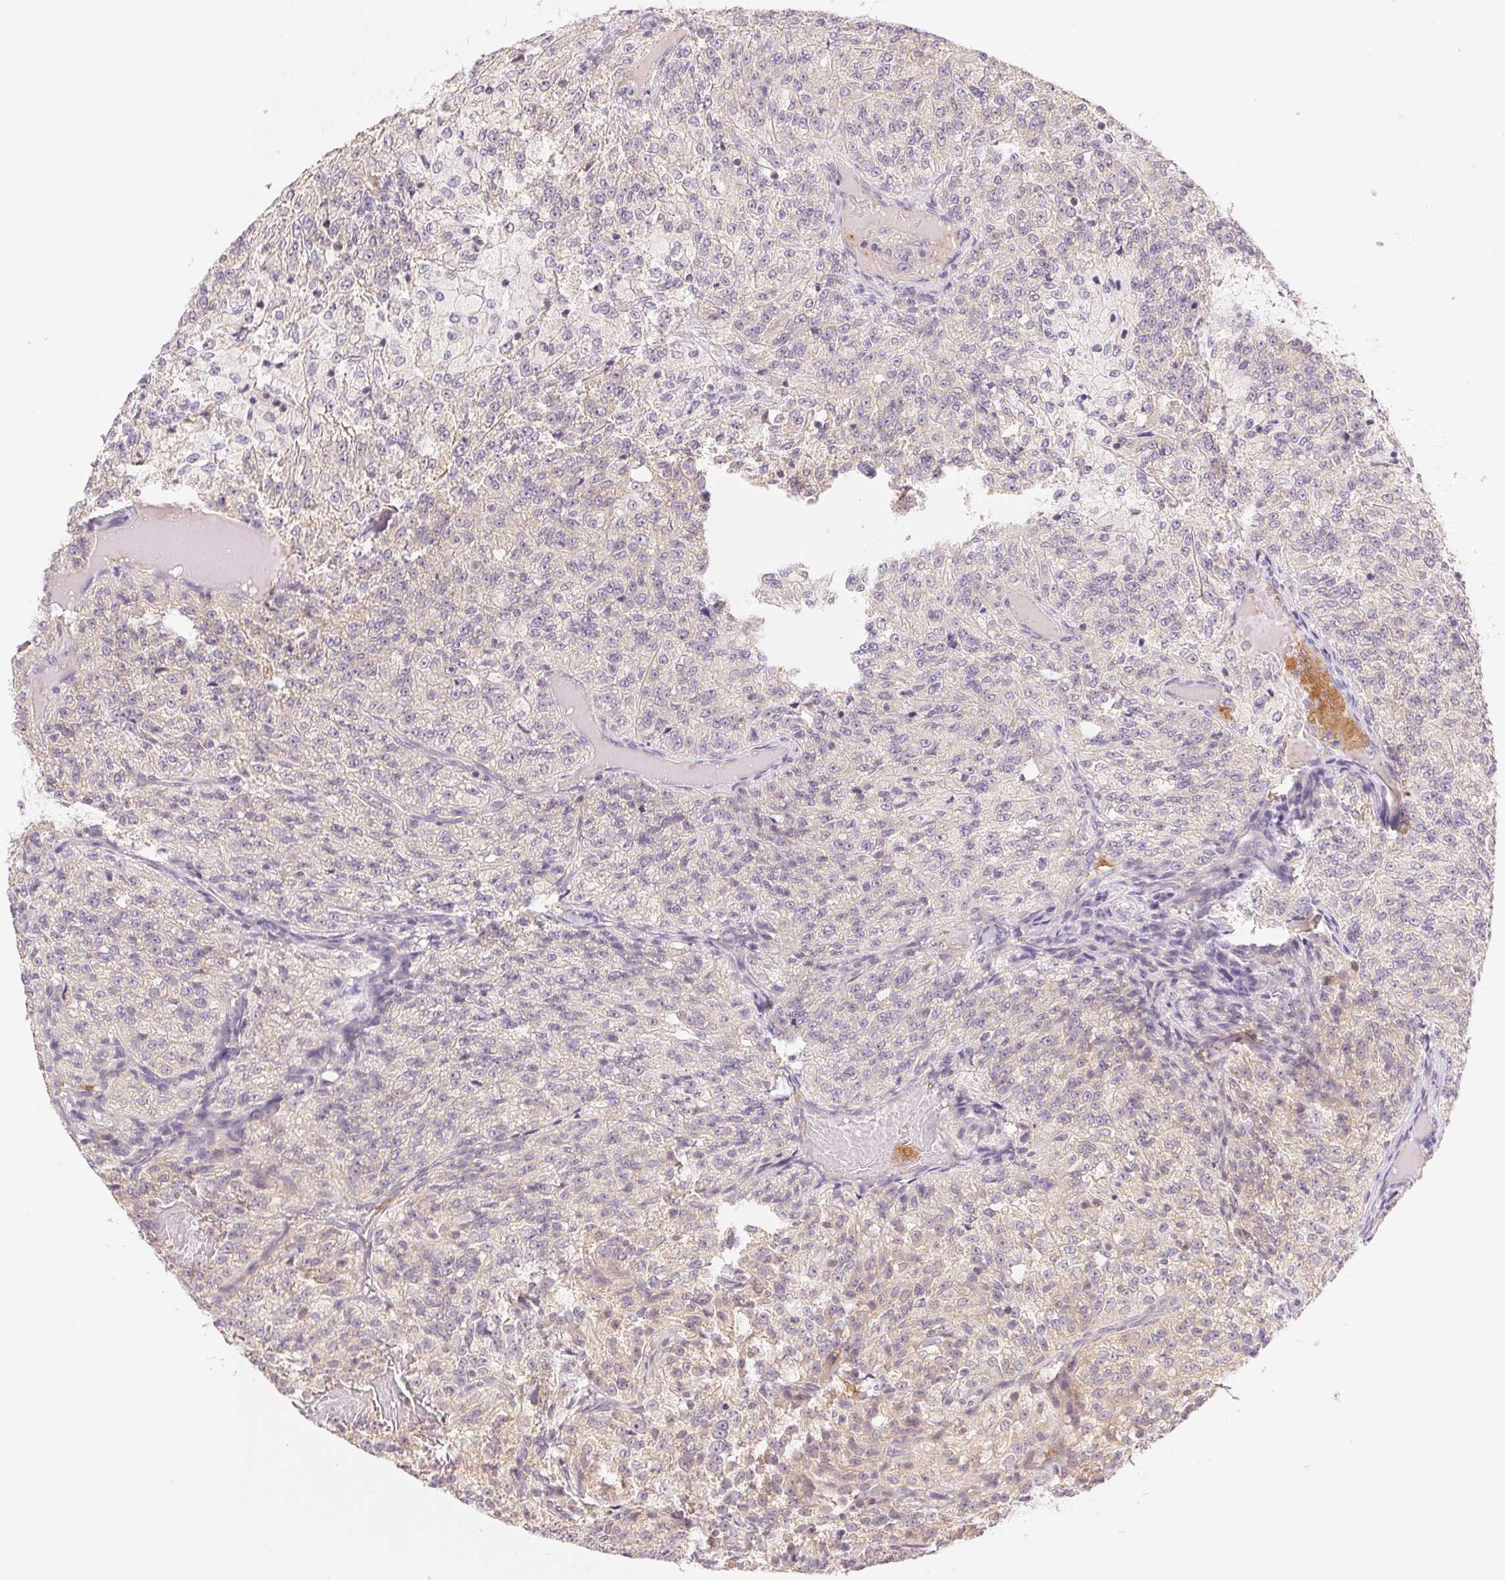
{"staining": {"intensity": "negative", "quantity": "none", "location": "none"}, "tissue": "renal cancer", "cell_type": "Tumor cells", "image_type": "cancer", "snomed": [{"axis": "morphology", "description": "Adenocarcinoma, NOS"}, {"axis": "topography", "description": "Kidney"}], "caption": "The histopathology image displays no staining of tumor cells in adenocarcinoma (renal).", "gene": "BNIP5", "patient": {"sex": "female", "age": 63}}